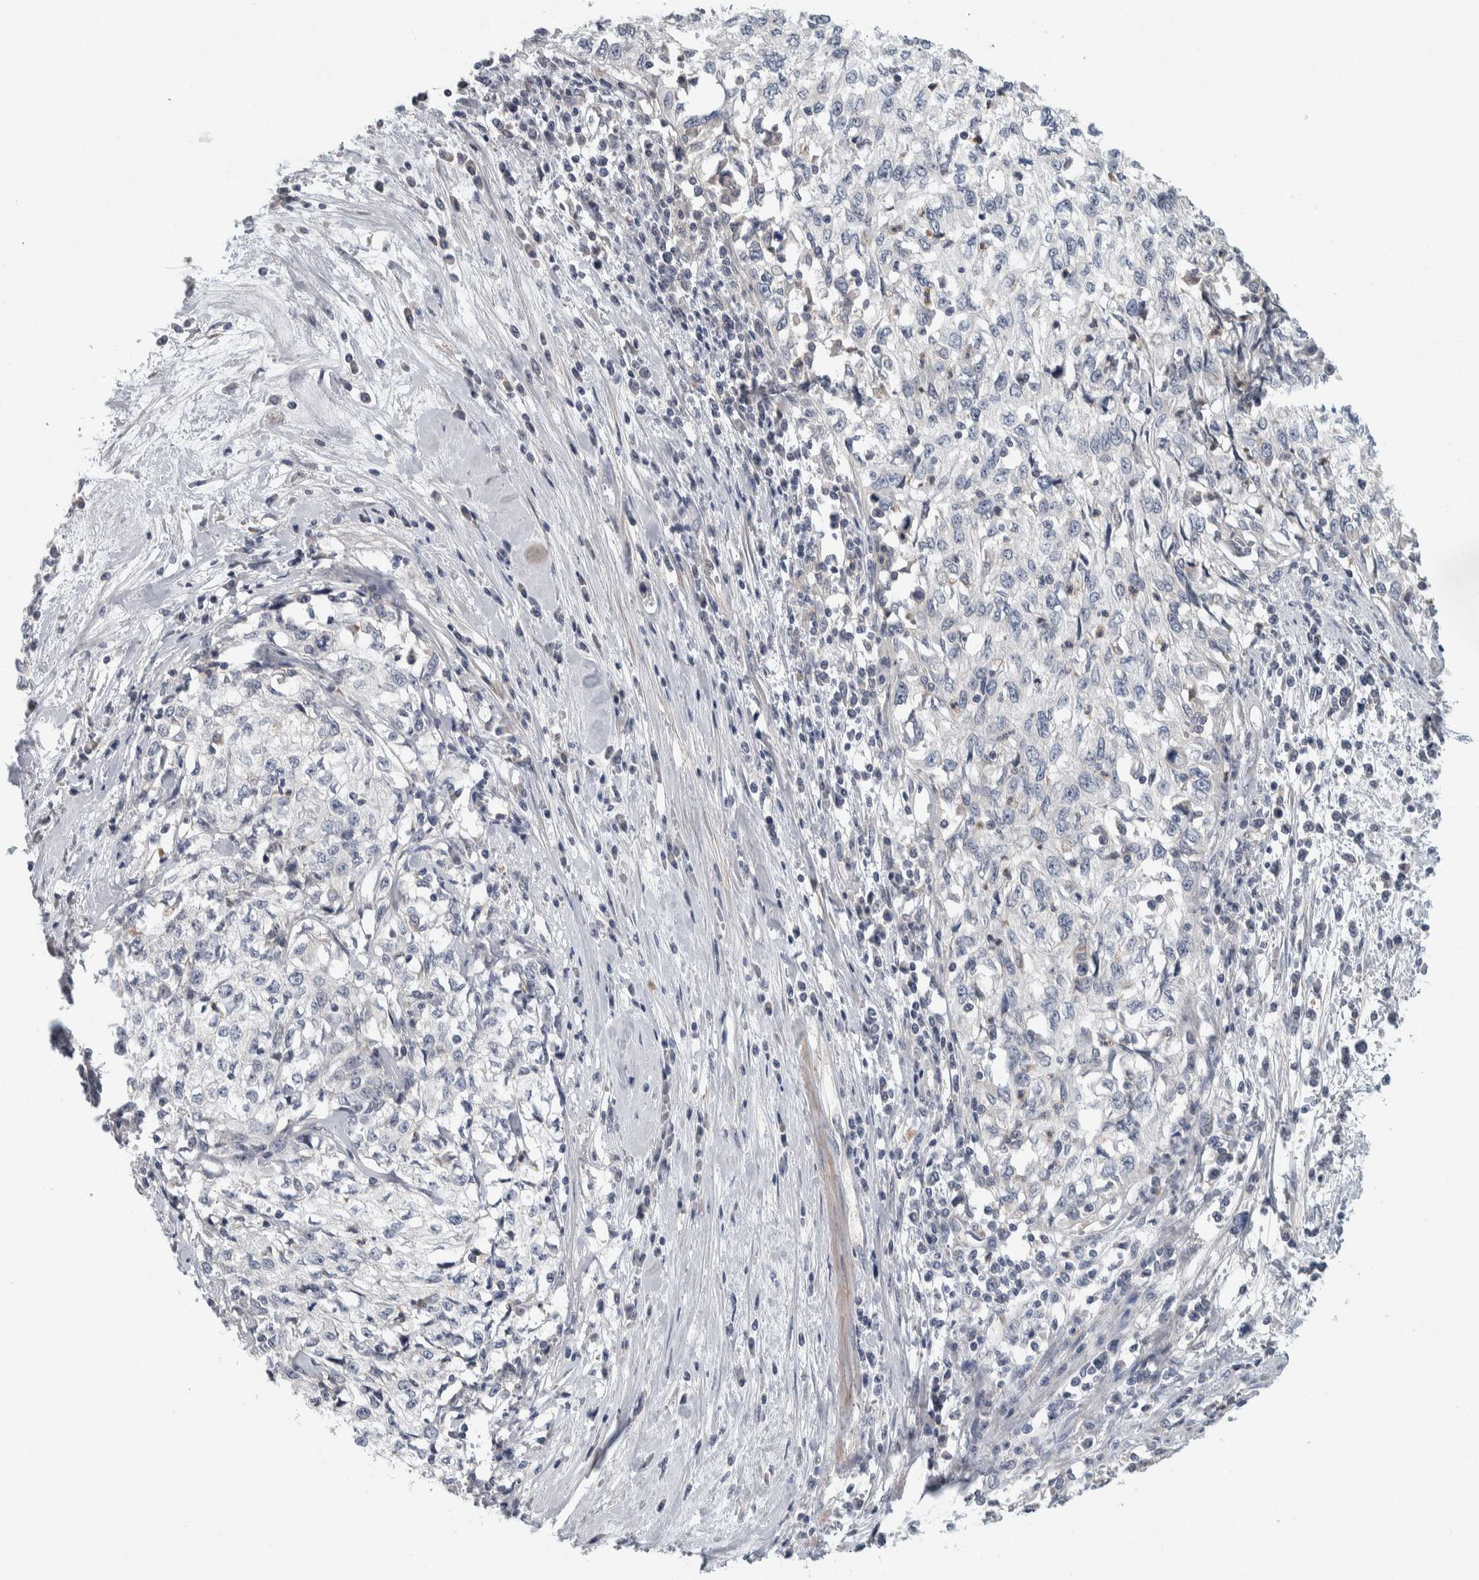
{"staining": {"intensity": "negative", "quantity": "none", "location": "none"}, "tissue": "cervical cancer", "cell_type": "Tumor cells", "image_type": "cancer", "snomed": [{"axis": "morphology", "description": "Squamous cell carcinoma, NOS"}, {"axis": "topography", "description": "Cervix"}], "caption": "Cervical cancer was stained to show a protein in brown. There is no significant staining in tumor cells.", "gene": "KCNJ3", "patient": {"sex": "female", "age": 57}}